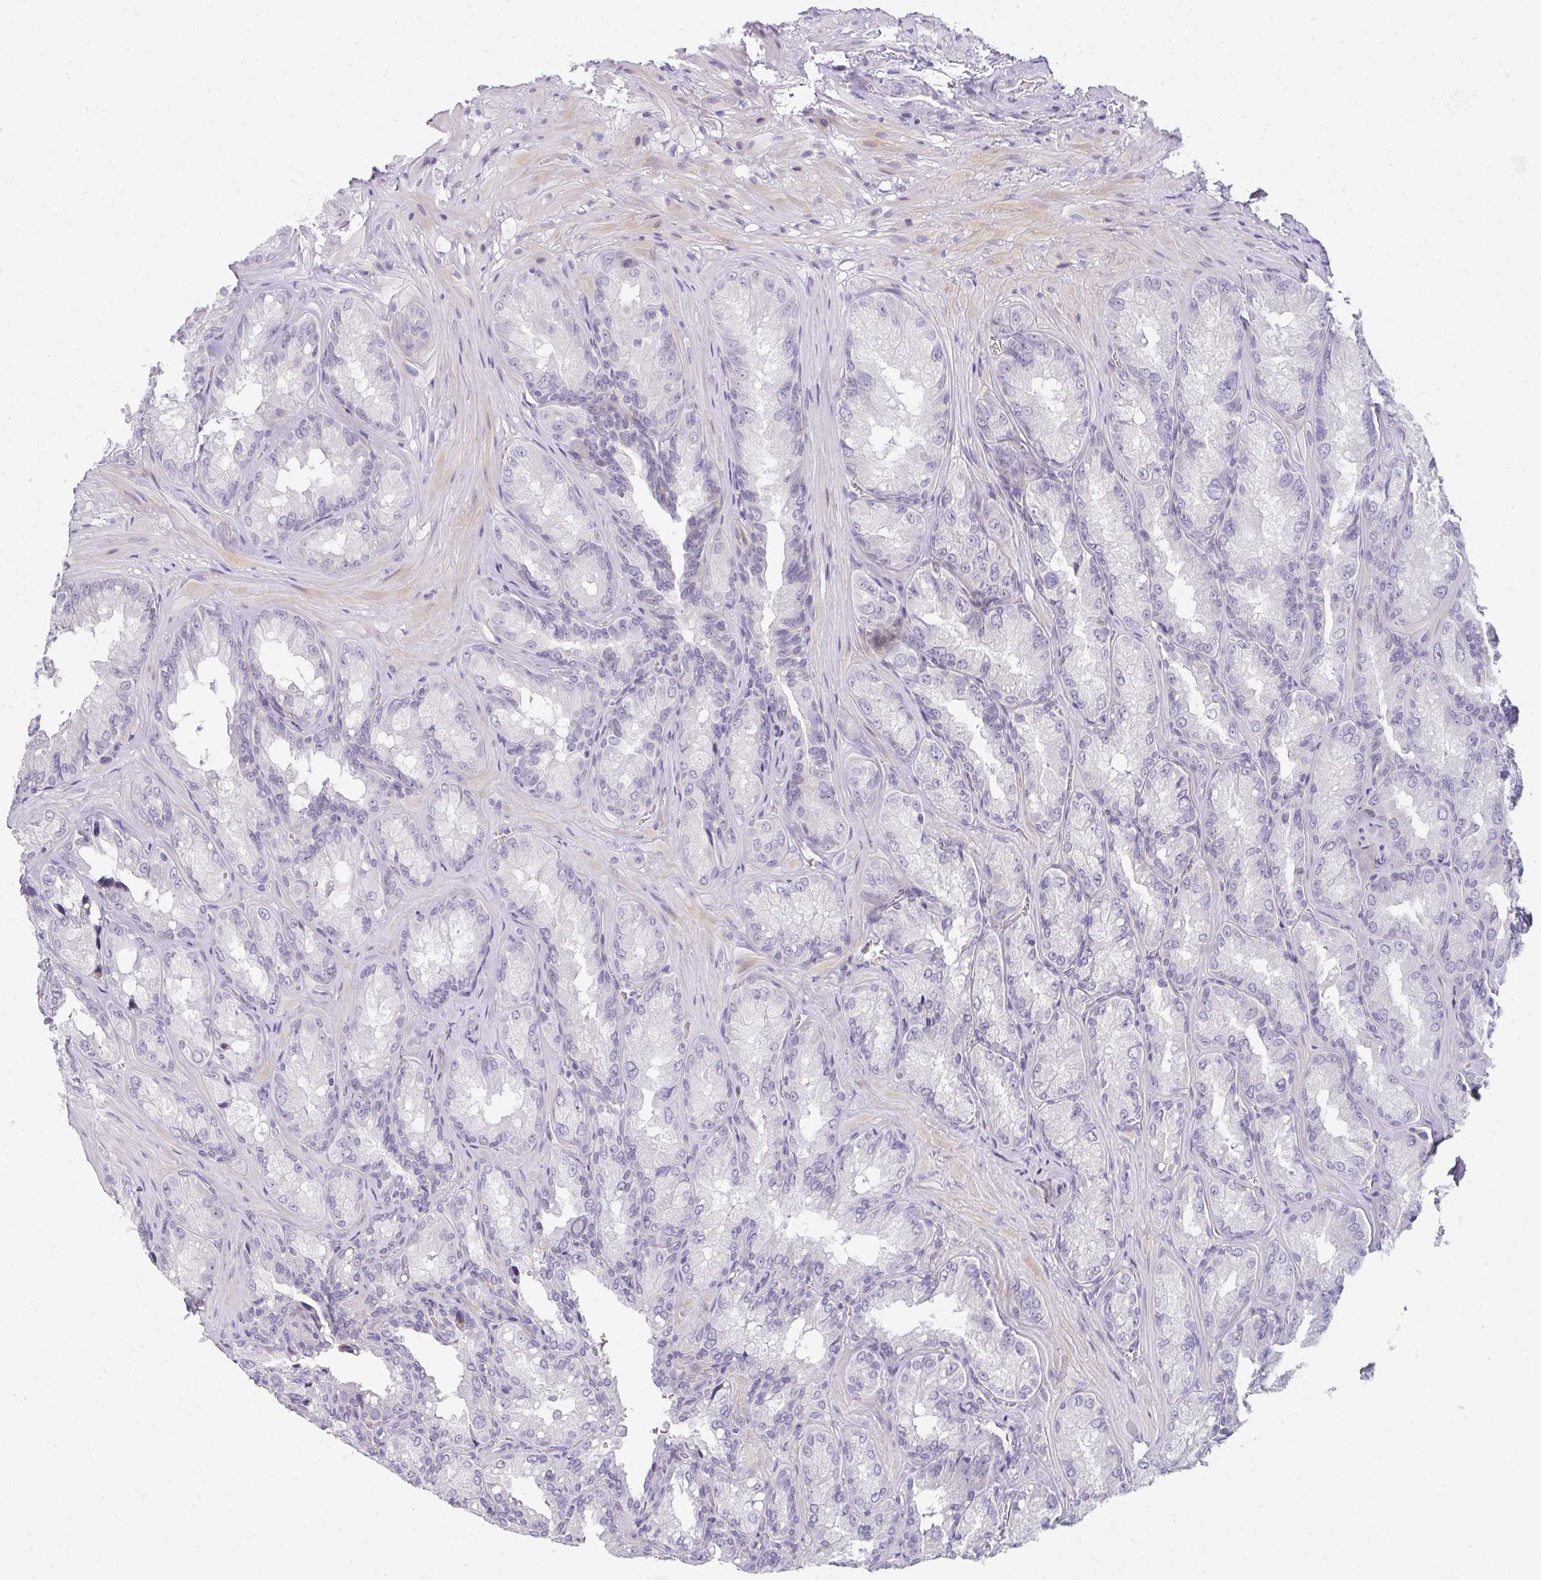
{"staining": {"intensity": "negative", "quantity": "none", "location": "none"}, "tissue": "seminal vesicle", "cell_type": "Glandular cells", "image_type": "normal", "snomed": [{"axis": "morphology", "description": "Normal tissue, NOS"}, {"axis": "topography", "description": "Seminal veicle"}], "caption": "Seminal vesicle stained for a protein using immunohistochemistry shows no expression glandular cells.", "gene": "NEU2", "patient": {"sex": "male", "age": 47}}